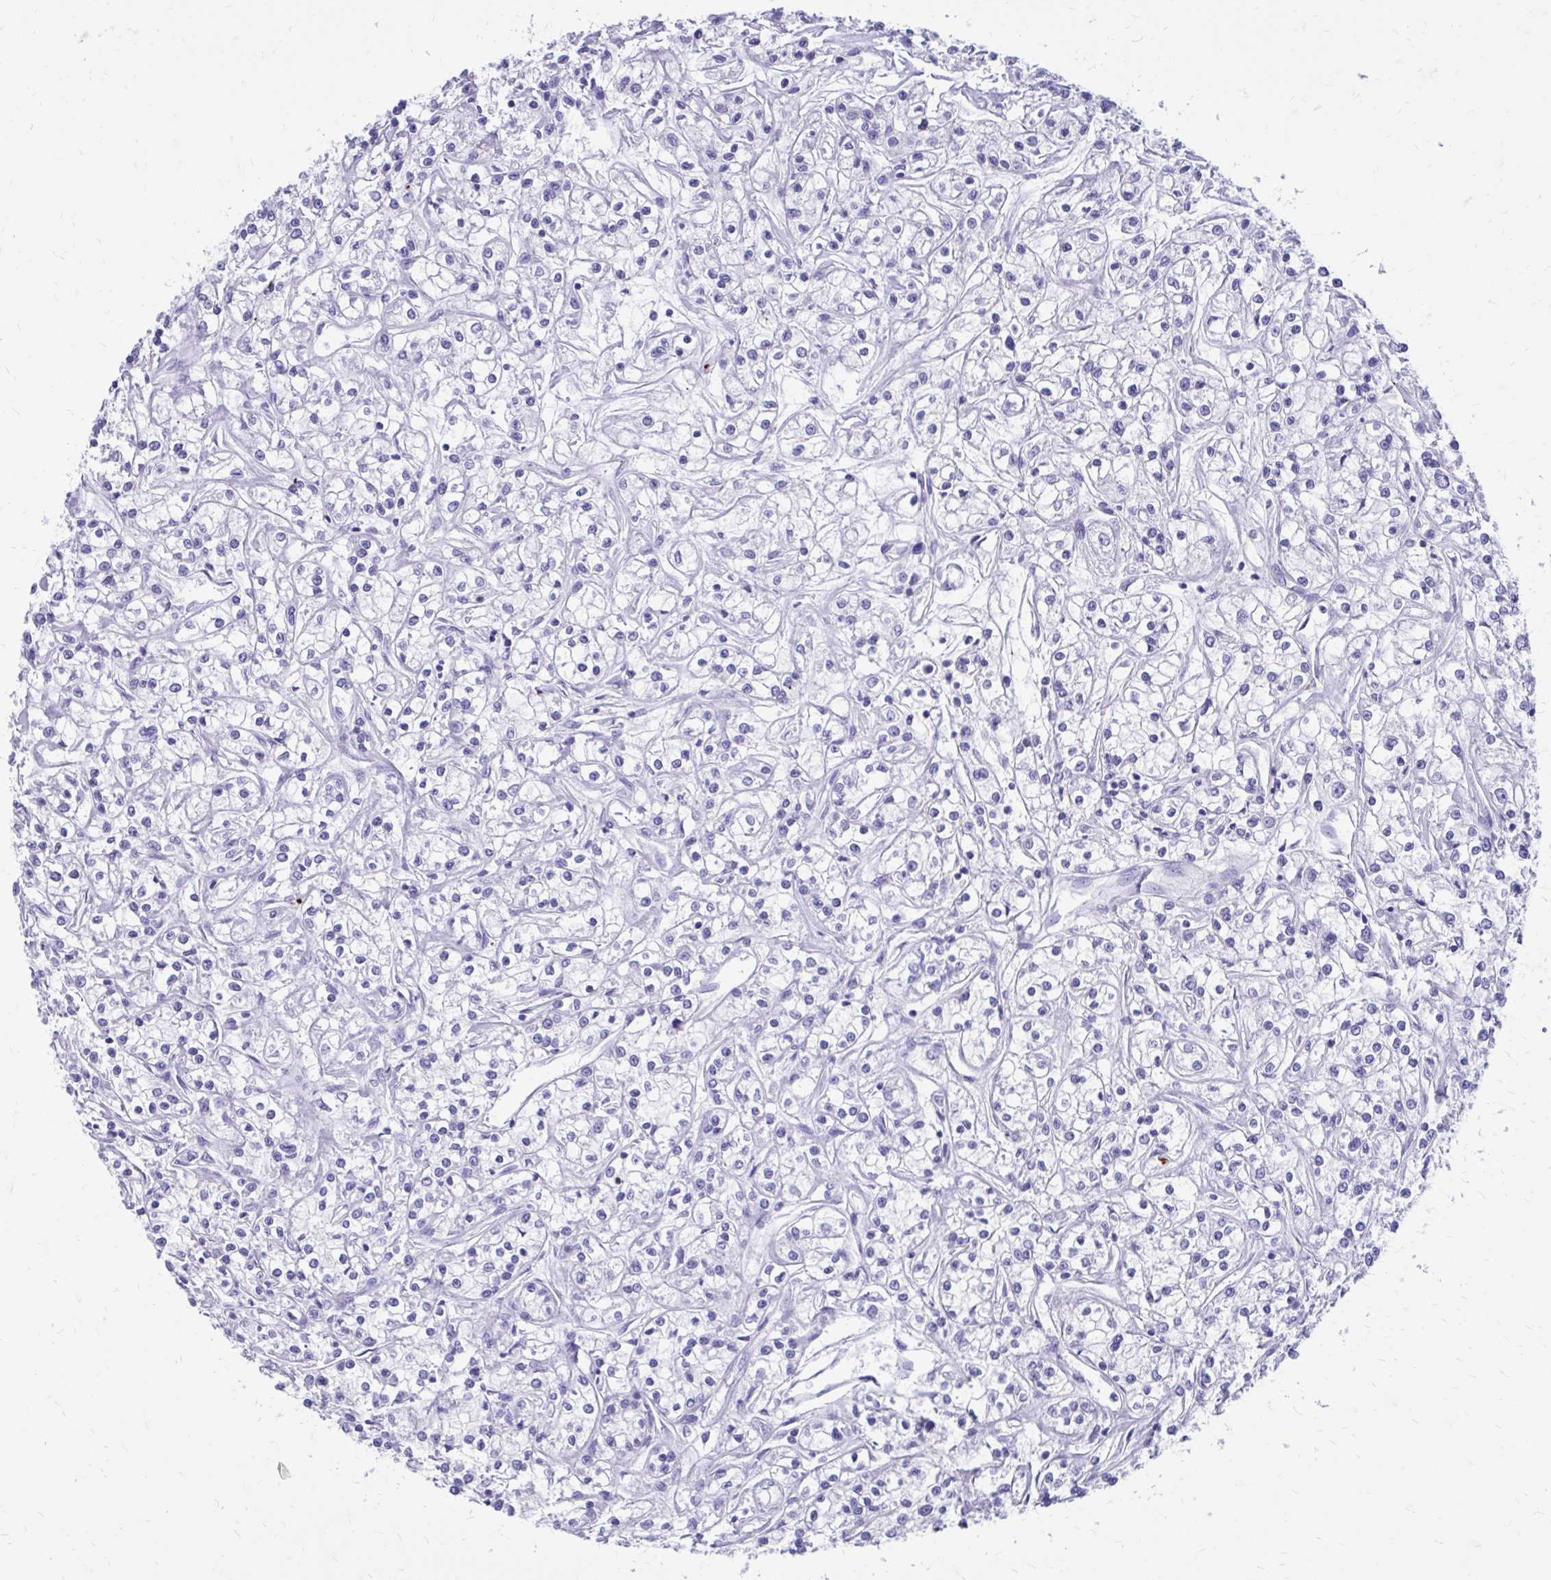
{"staining": {"intensity": "negative", "quantity": "none", "location": "none"}, "tissue": "renal cancer", "cell_type": "Tumor cells", "image_type": "cancer", "snomed": [{"axis": "morphology", "description": "Adenocarcinoma, NOS"}, {"axis": "topography", "description": "Kidney"}], "caption": "Immunohistochemistry photomicrograph of neoplastic tissue: renal cancer (adenocarcinoma) stained with DAB demonstrates no significant protein positivity in tumor cells.", "gene": "SATL1", "patient": {"sex": "female", "age": 59}}